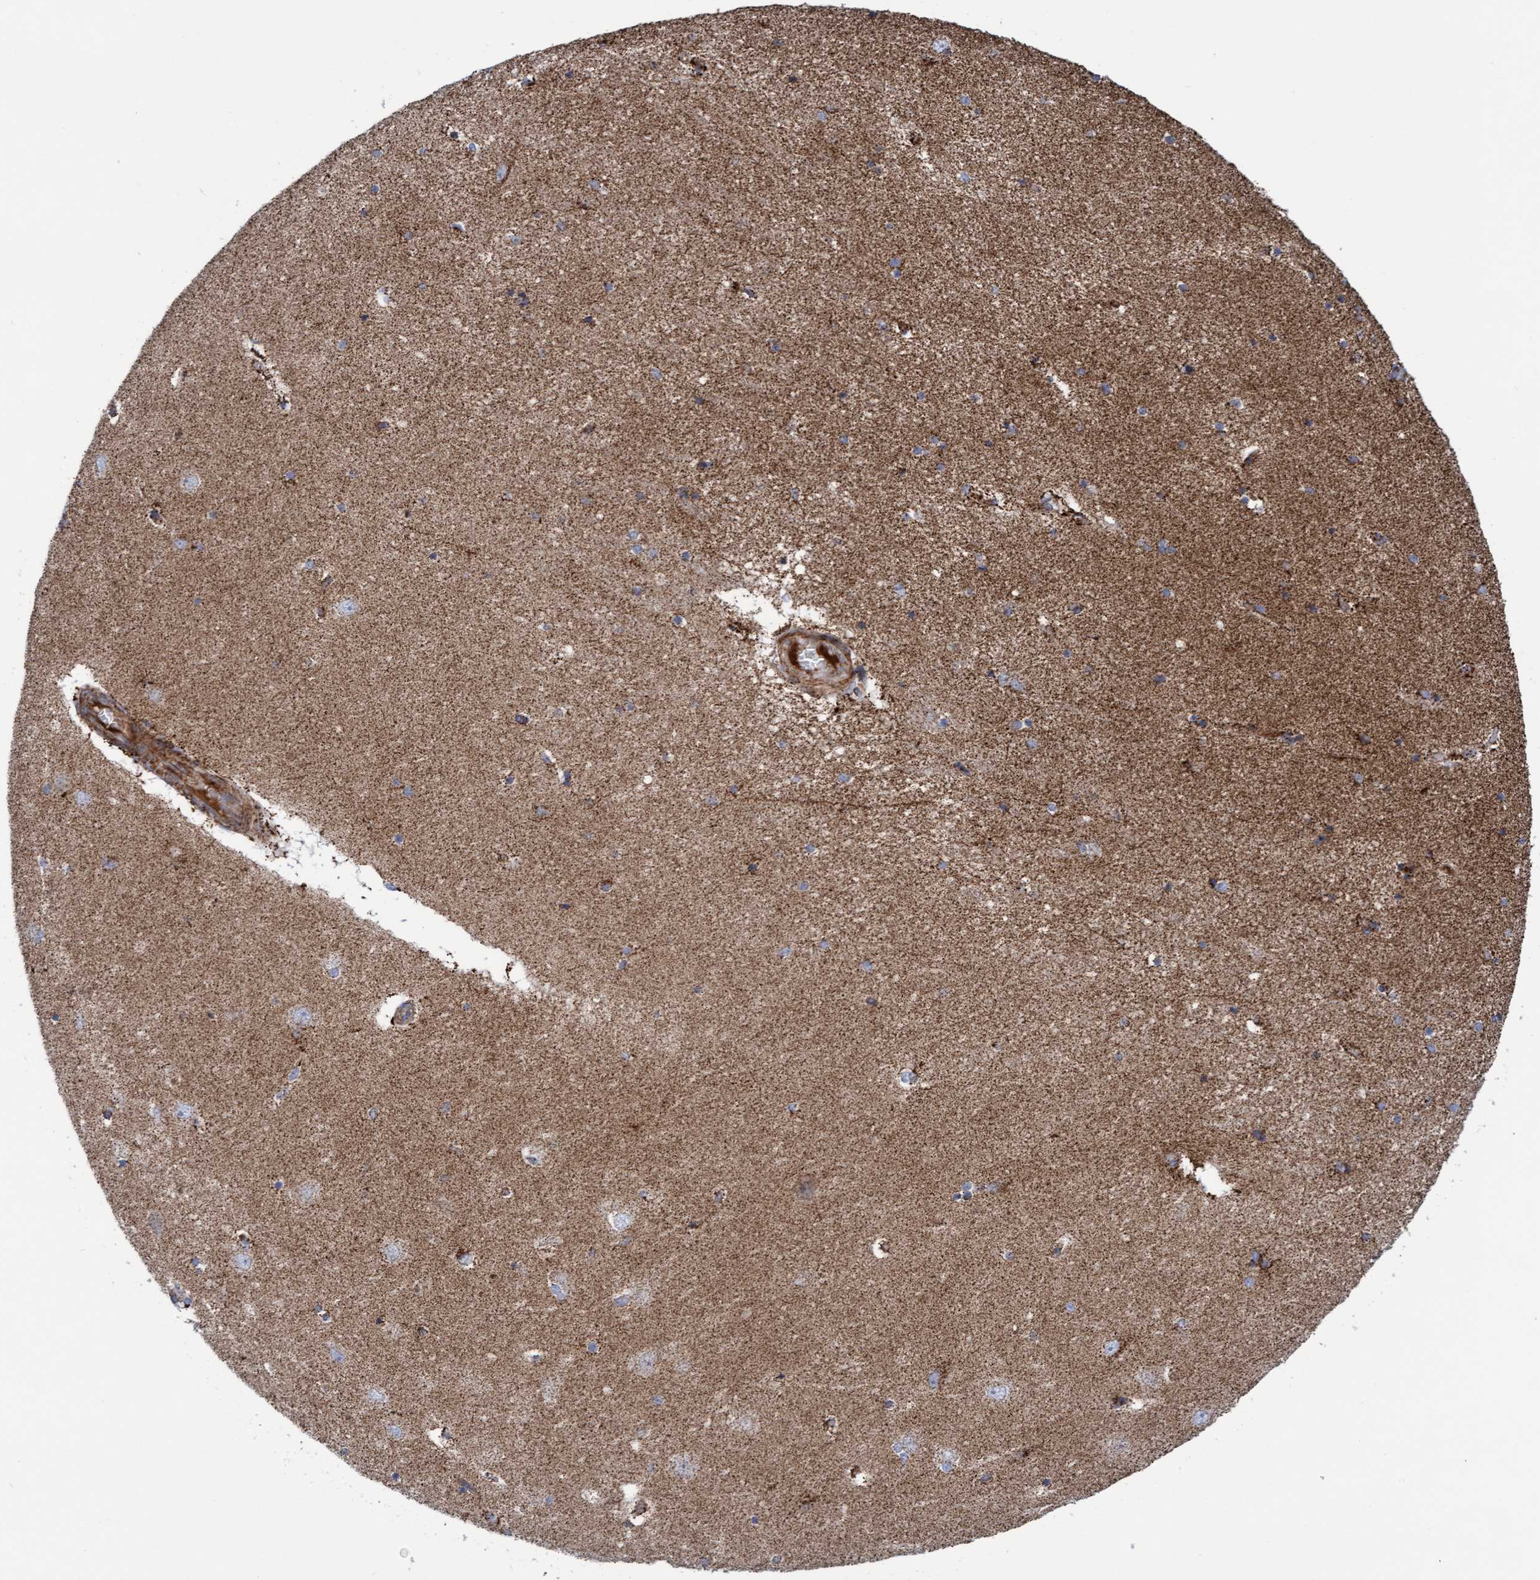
{"staining": {"intensity": "moderate", "quantity": "25%-75%", "location": "cytoplasmic/membranous"}, "tissue": "hippocampus", "cell_type": "Glial cells", "image_type": "normal", "snomed": [{"axis": "morphology", "description": "Normal tissue, NOS"}, {"axis": "topography", "description": "Hippocampus"}], "caption": "Brown immunohistochemical staining in normal hippocampus exhibits moderate cytoplasmic/membranous positivity in about 25%-75% of glial cells. (Brightfield microscopy of DAB IHC at high magnification).", "gene": "GGTA1", "patient": {"sex": "female", "age": 54}}